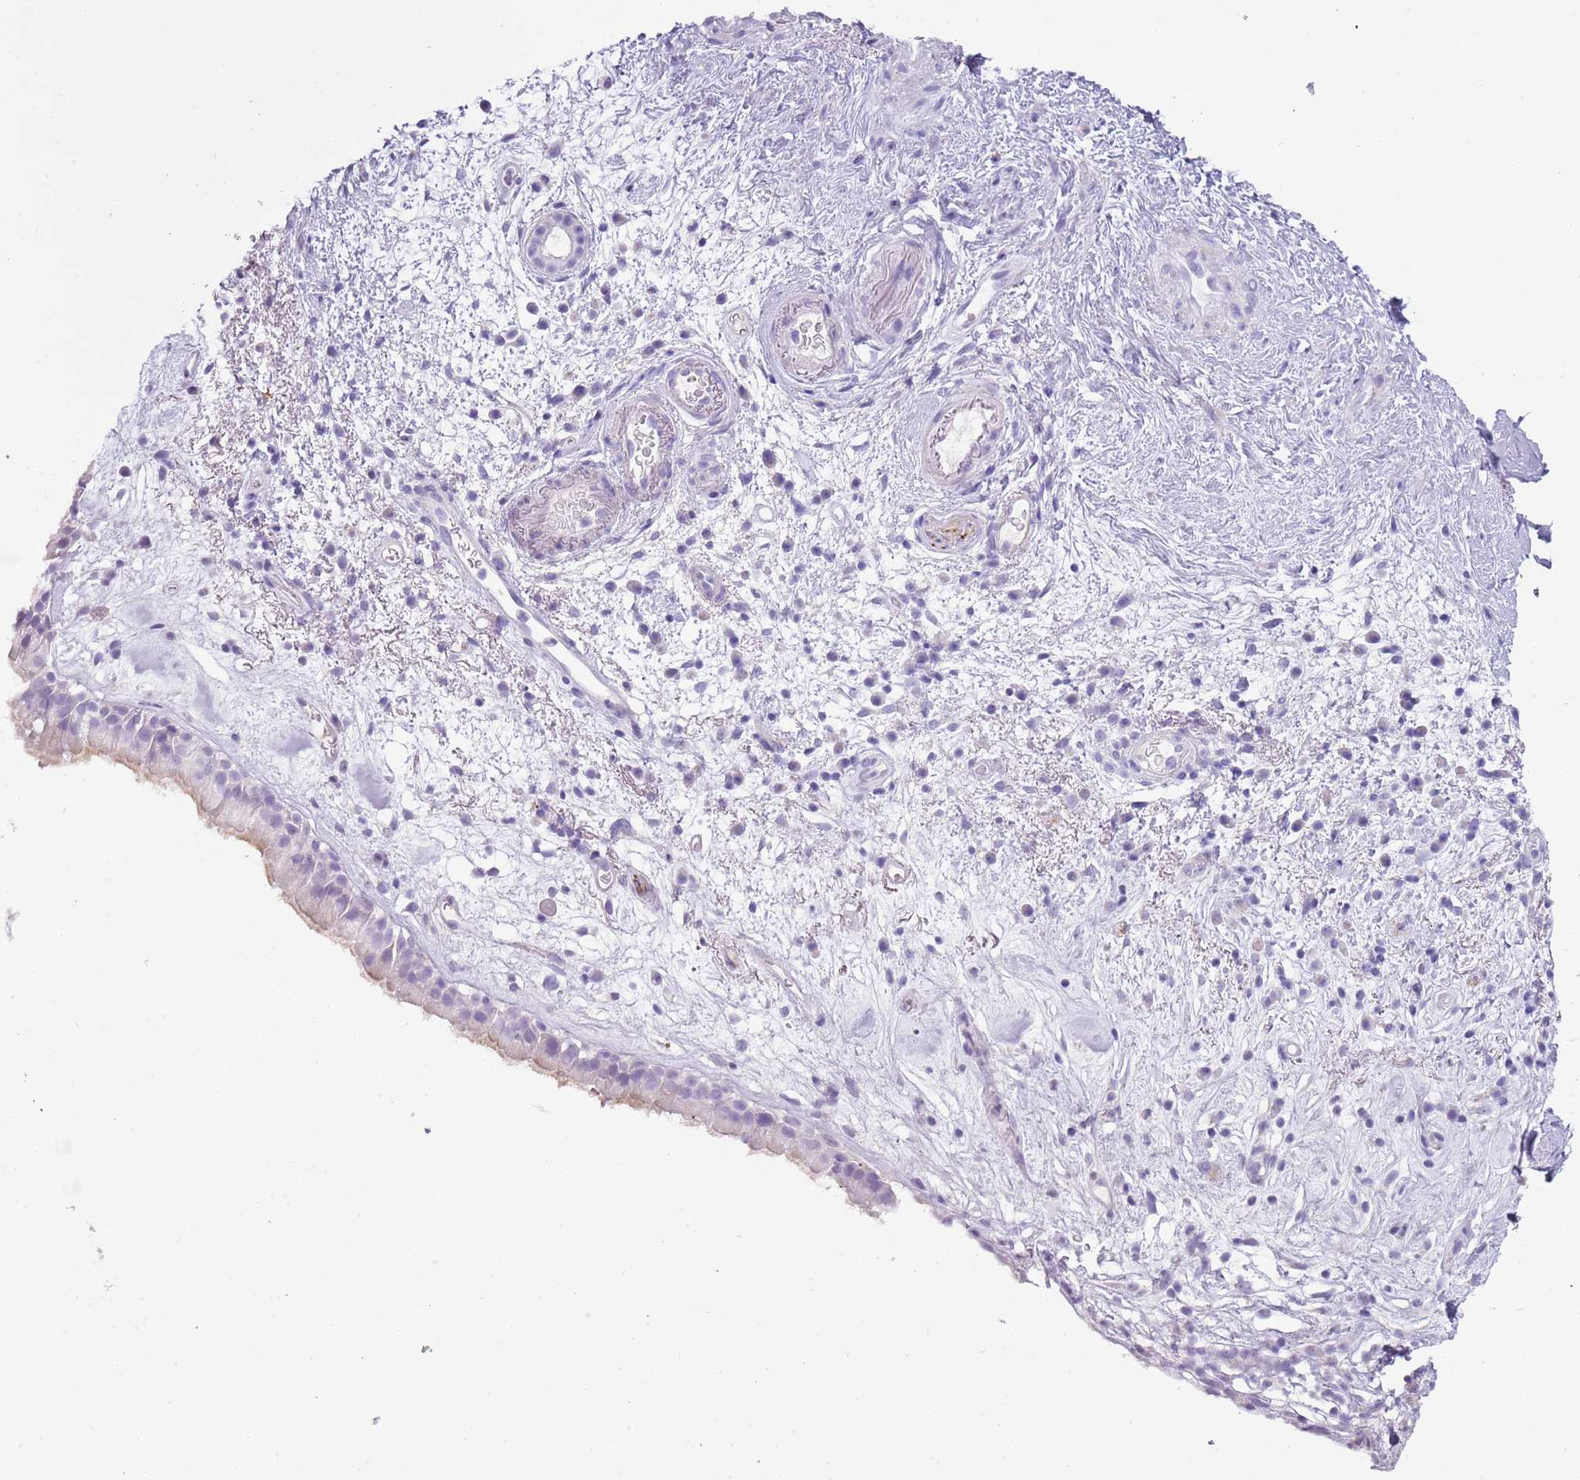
{"staining": {"intensity": "negative", "quantity": "none", "location": "none"}, "tissue": "nasopharynx", "cell_type": "Respiratory epithelial cells", "image_type": "normal", "snomed": [{"axis": "morphology", "description": "Normal tissue, NOS"}, {"axis": "morphology", "description": "Squamous cell carcinoma, NOS"}, {"axis": "topography", "description": "Nasopharynx"}, {"axis": "topography", "description": "Head-Neck"}], "caption": "Unremarkable nasopharynx was stained to show a protein in brown. There is no significant staining in respiratory epithelial cells. (Immunohistochemistry, brightfield microscopy, high magnification).", "gene": "ENSG00000271254", "patient": {"sex": "male", "age": 85}}